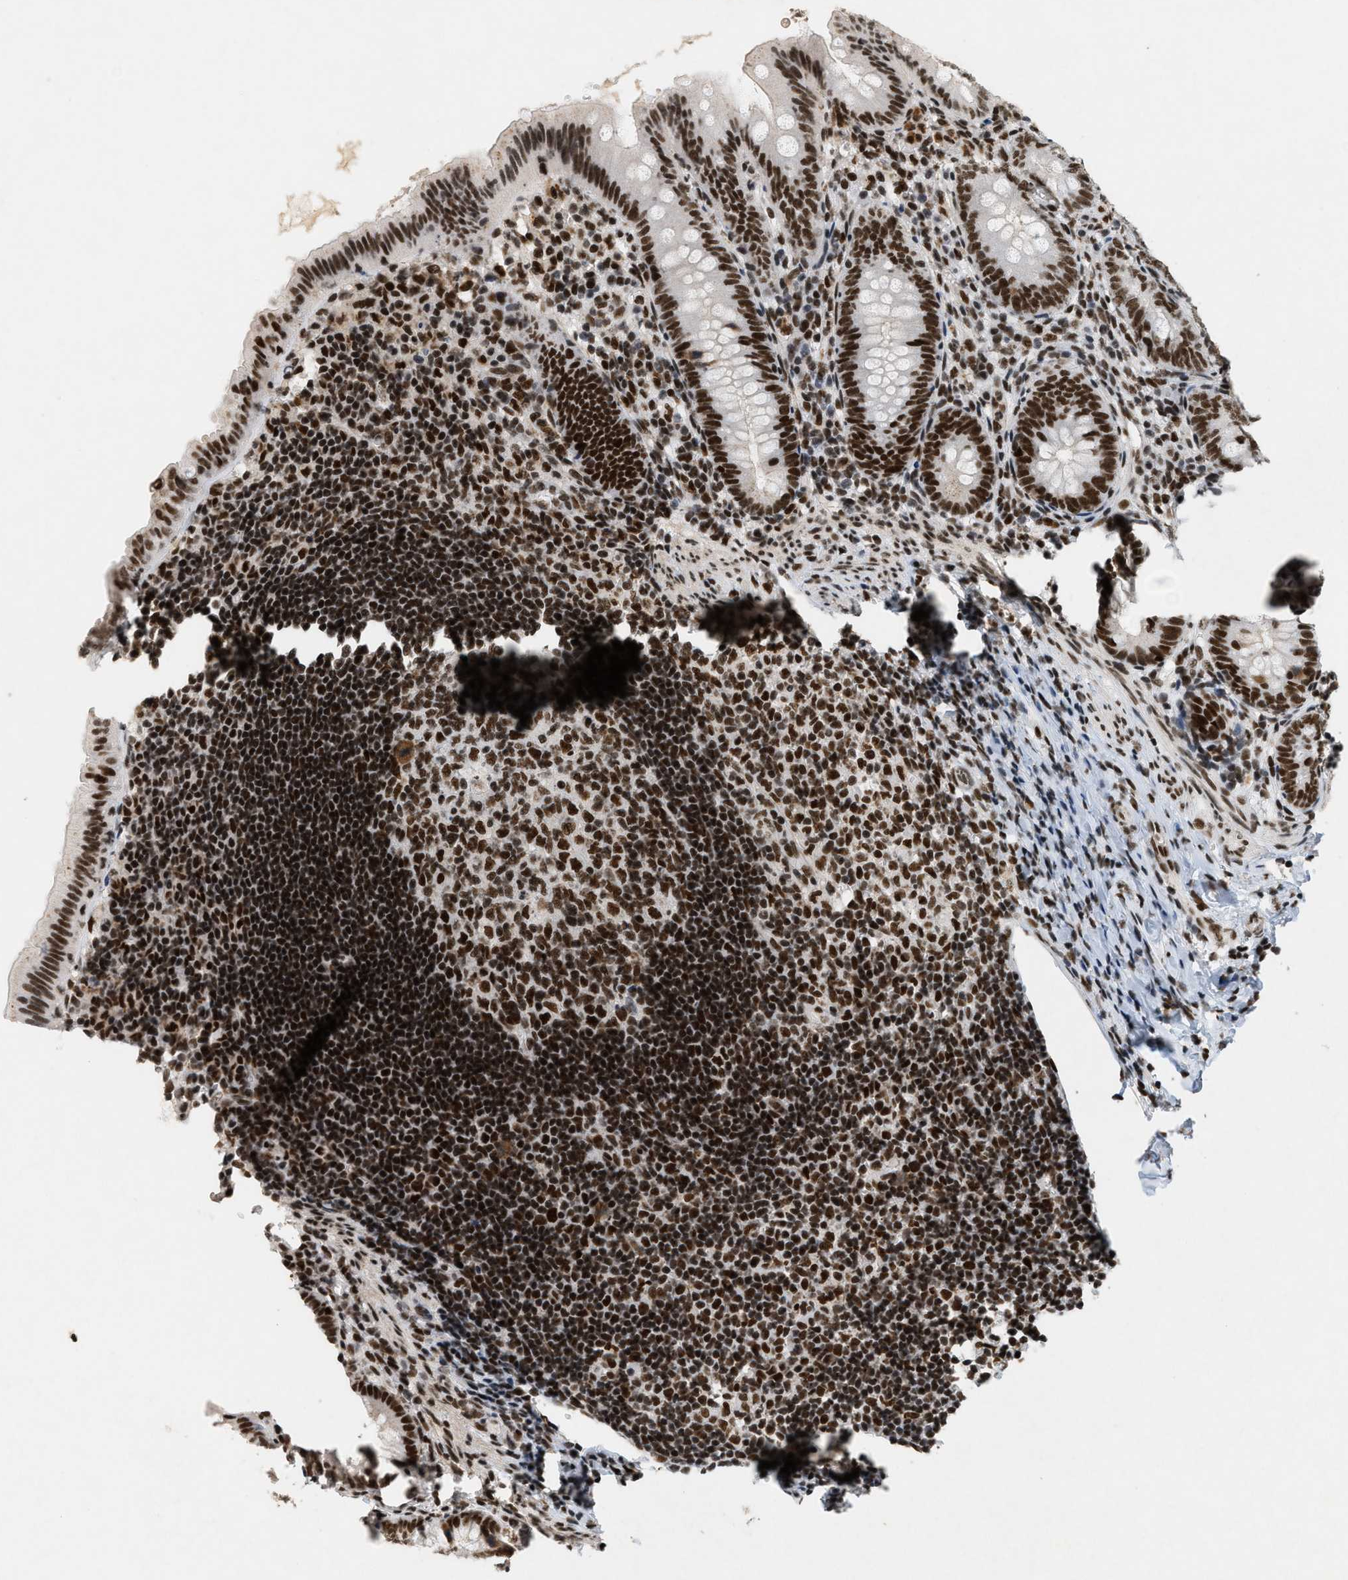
{"staining": {"intensity": "strong", "quantity": ">75%", "location": "nuclear"}, "tissue": "appendix", "cell_type": "Glandular cells", "image_type": "normal", "snomed": [{"axis": "morphology", "description": "Normal tissue, NOS"}, {"axis": "topography", "description": "Appendix"}], "caption": "Protein staining by immunohistochemistry (IHC) exhibits strong nuclear staining in about >75% of glandular cells in unremarkable appendix.", "gene": "SMARCB1", "patient": {"sex": "male", "age": 1}}